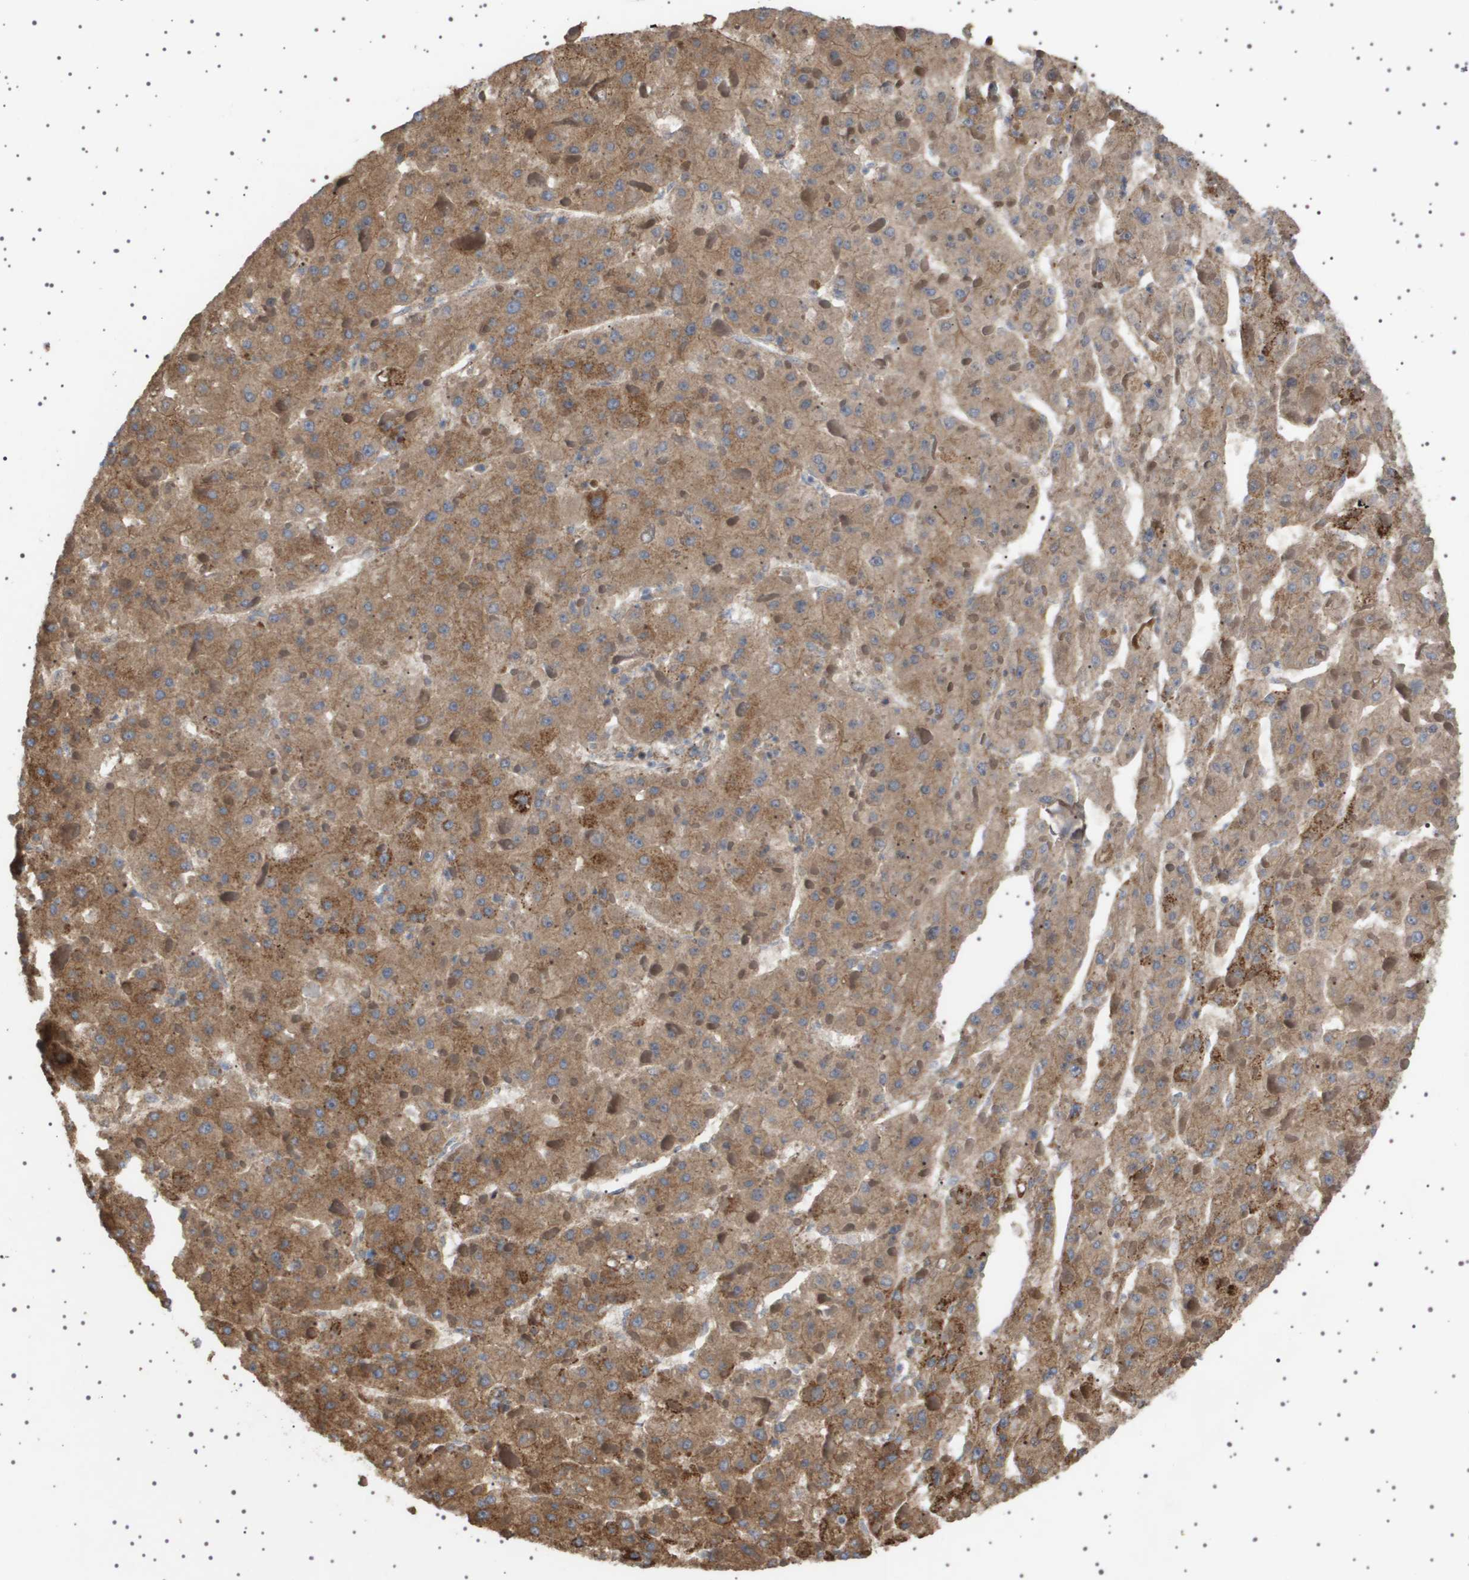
{"staining": {"intensity": "moderate", "quantity": ">75%", "location": "cytoplasmic/membranous"}, "tissue": "liver cancer", "cell_type": "Tumor cells", "image_type": "cancer", "snomed": [{"axis": "morphology", "description": "Carcinoma, Hepatocellular, NOS"}, {"axis": "topography", "description": "Liver"}], "caption": "Immunohistochemical staining of human liver cancer demonstrates medium levels of moderate cytoplasmic/membranous protein staining in approximately >75% of tumor cells.", "gene": "UBXN8", "patient": {"sex": "female", "age": 73}}